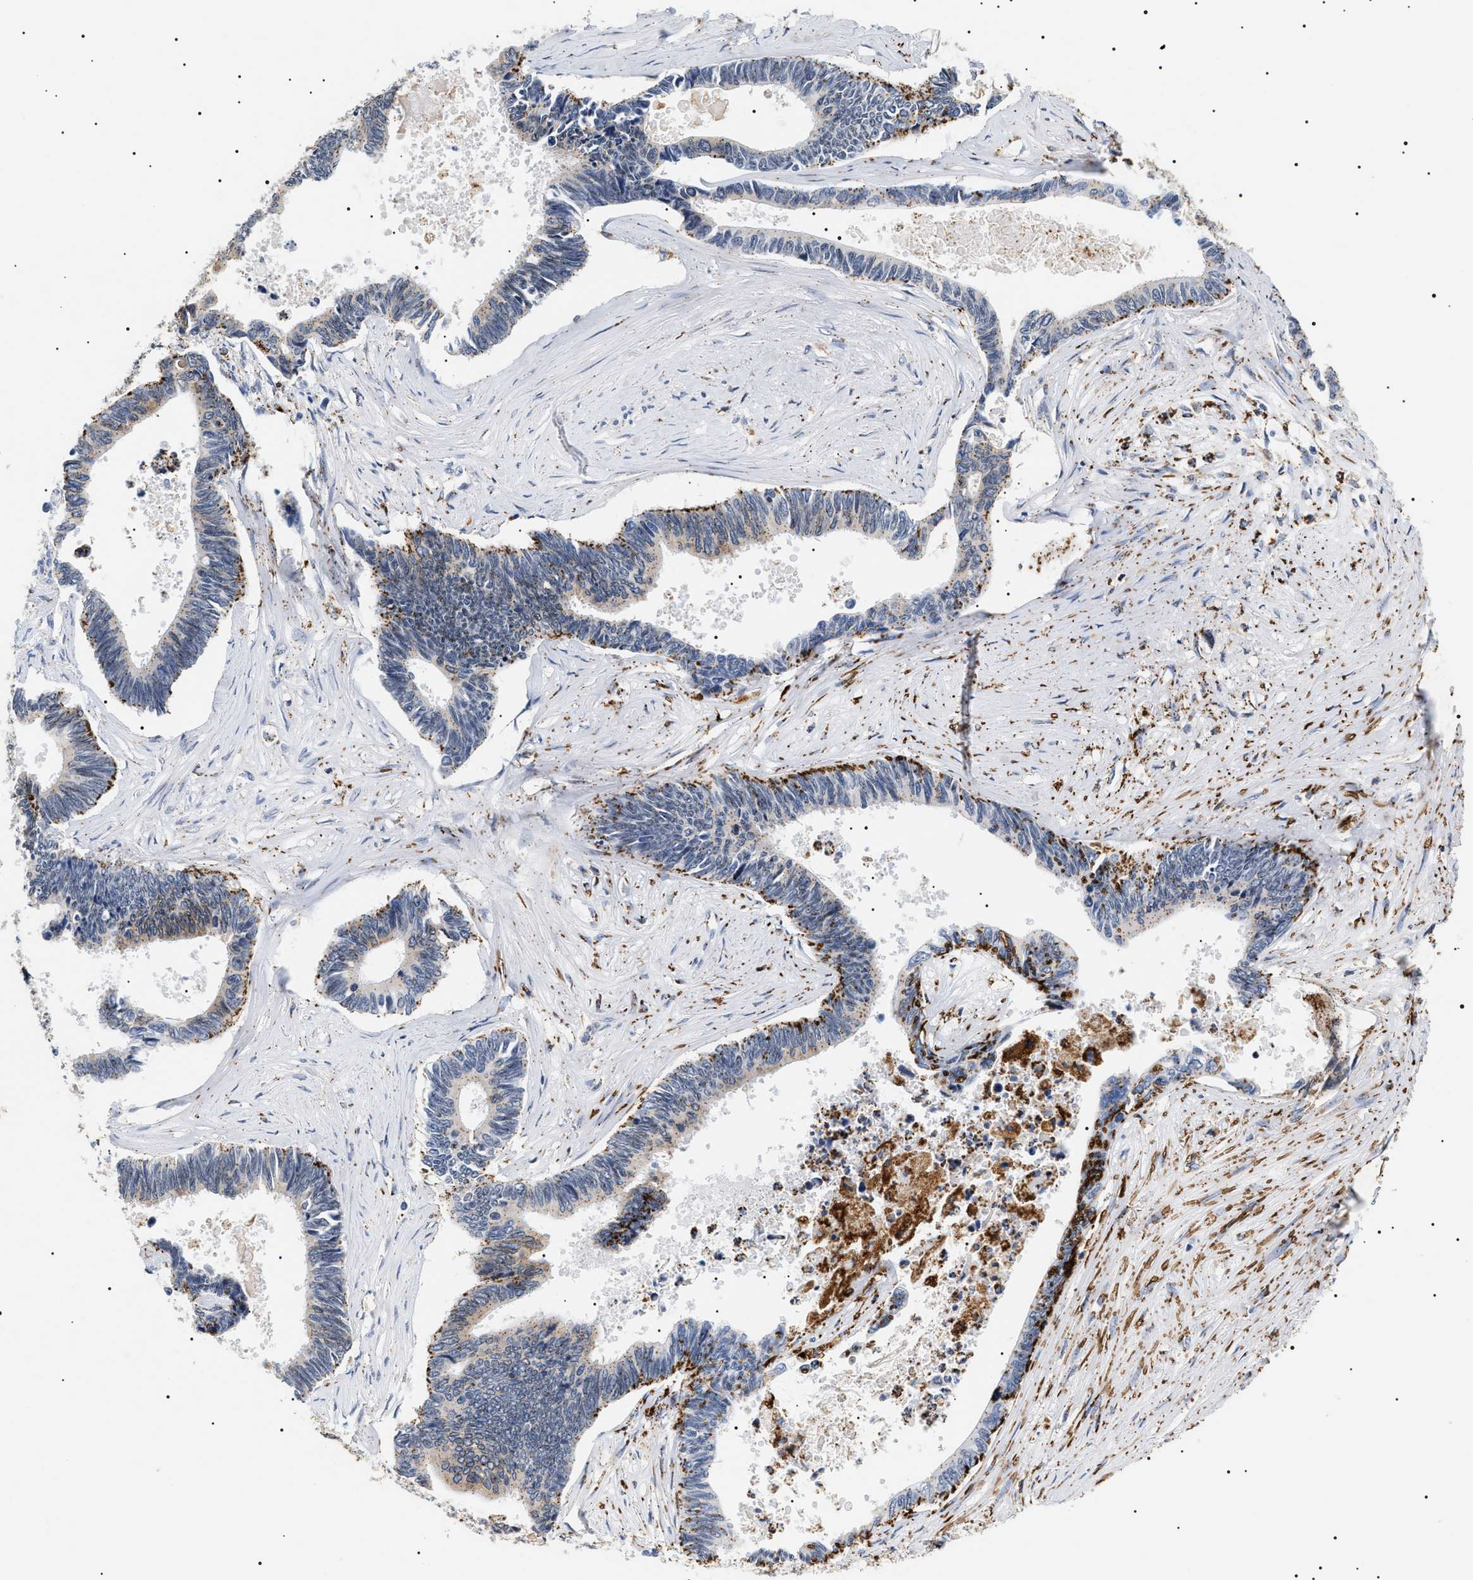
{"staining": {"intensity": "strong", "quantity": "<25%", "location": "cytoplasmic/membranous"}, "tissue": "pancreatic cancer", "cell_type": "Tumor cells", "image_type": "cancer", "snomed": [{"axis": "morphology", "description": "Adenocarcinoma, NOS"}, {"axis": "topography", "description": "Pancreas"}], "caption": "Pancreatic cancer (adenocarcinoma) stained for a protein (brown) shows strong cytoplasmic/membranous positive expression in approximately <25% of tumor cells.", "gene": "HSD17B11", "patient": {"sex": "female", "age": 70}}